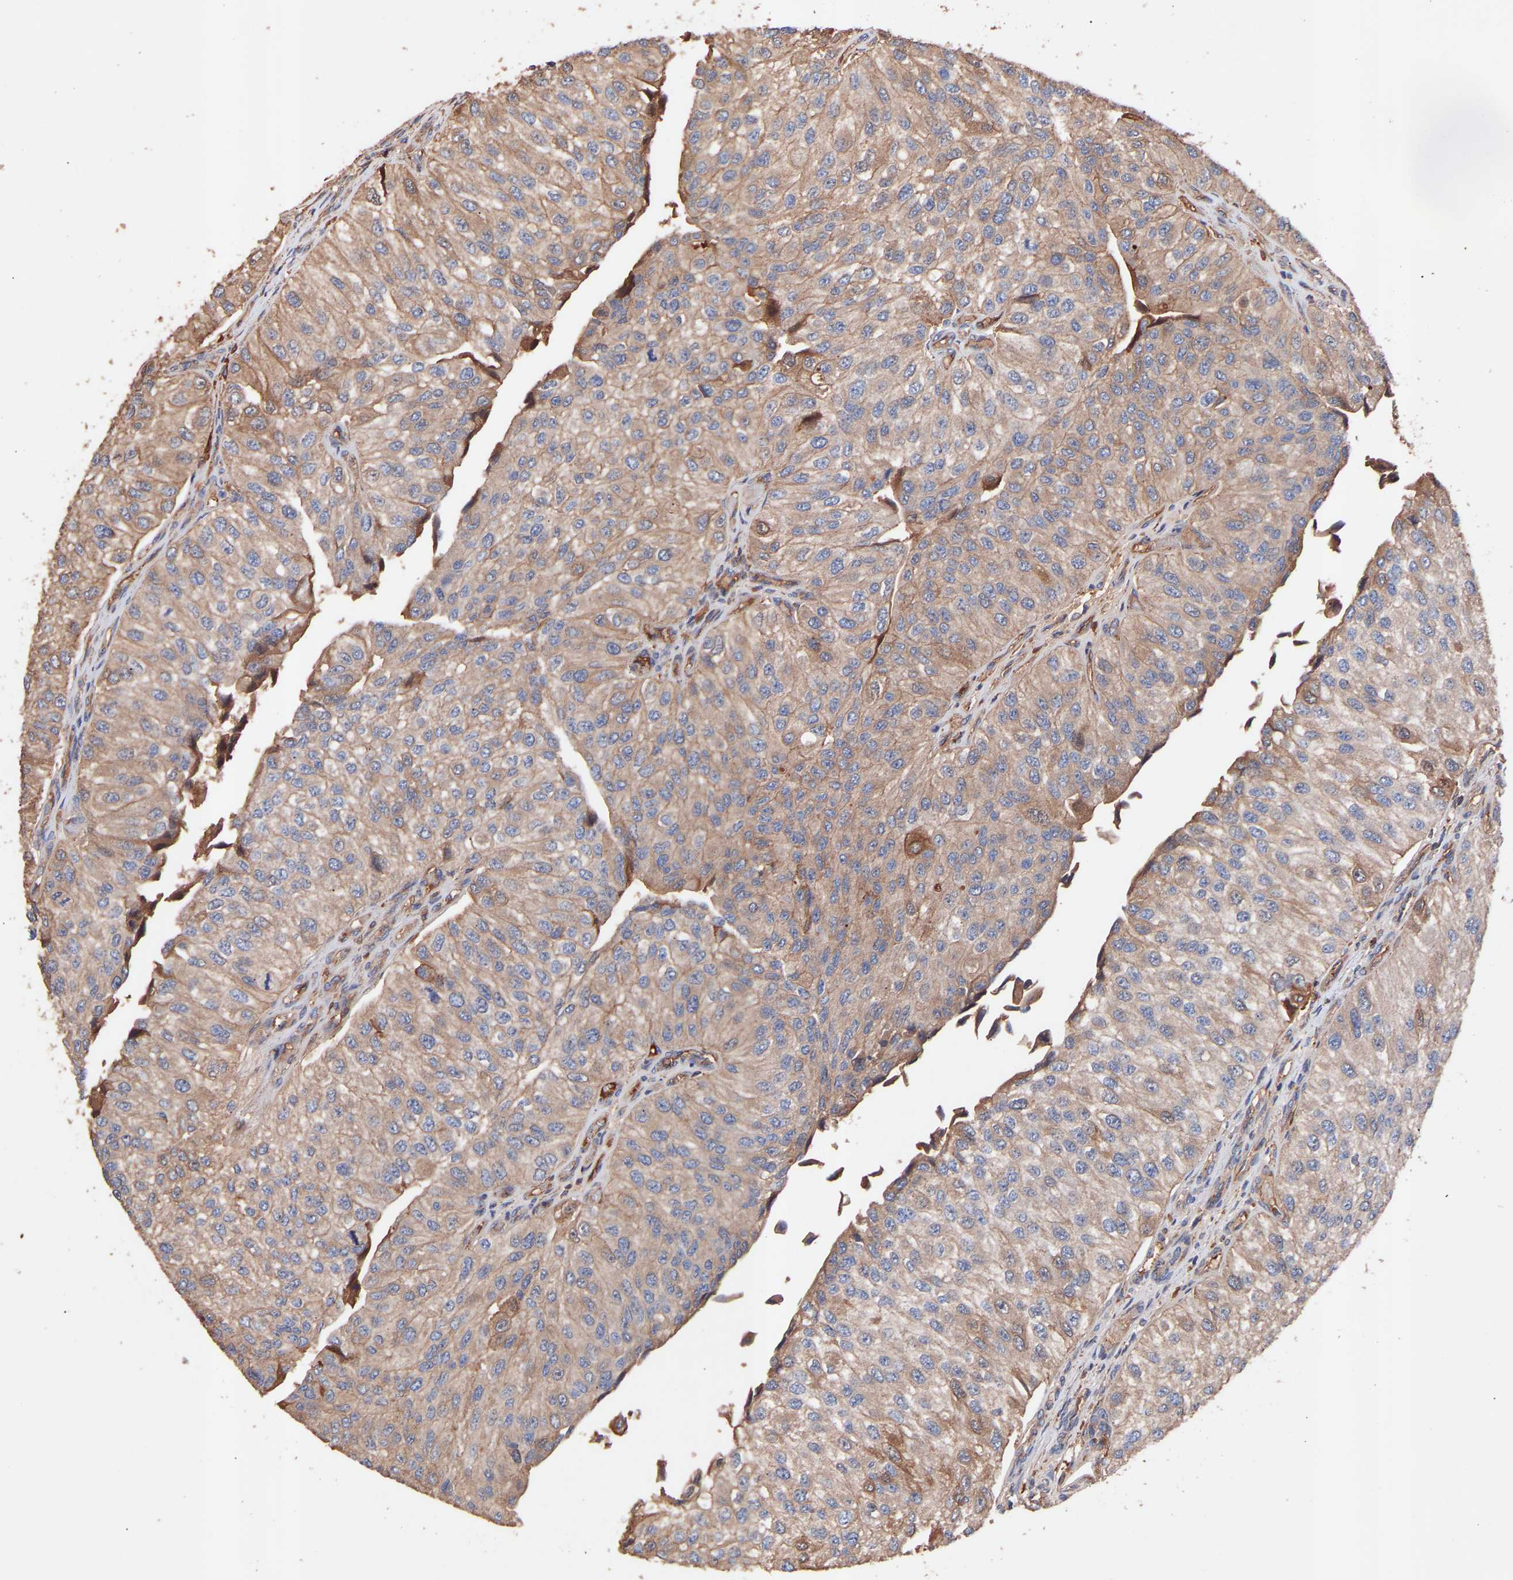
{"staining": {"intensity": "moderate", "quantity": ">75%", "location": "cytoplasmic/membranous"}, "tissue": "urothelial cancer", "cell_type": "Tumor cells", "image_type": "cancer", "snomed": [{"axis": "morphology", "description": "Urothelial carcinoma, High grade"}, {"axis": "topography", "description": "Kidney"}, {"axis": "topography", "description": "Urinary bladder"}], "caption": "Urothelial carcinoma (high-grade) stained with DAB IHC shows medium levels of moderate cytoplasmic/membranous expression in approximately >75% of tumor cells. The protein of interest is shown in brown color, while the nuclei are stained blue.", "gene": "TMEM268", "patient": {"sex": "male", "age": 77}}